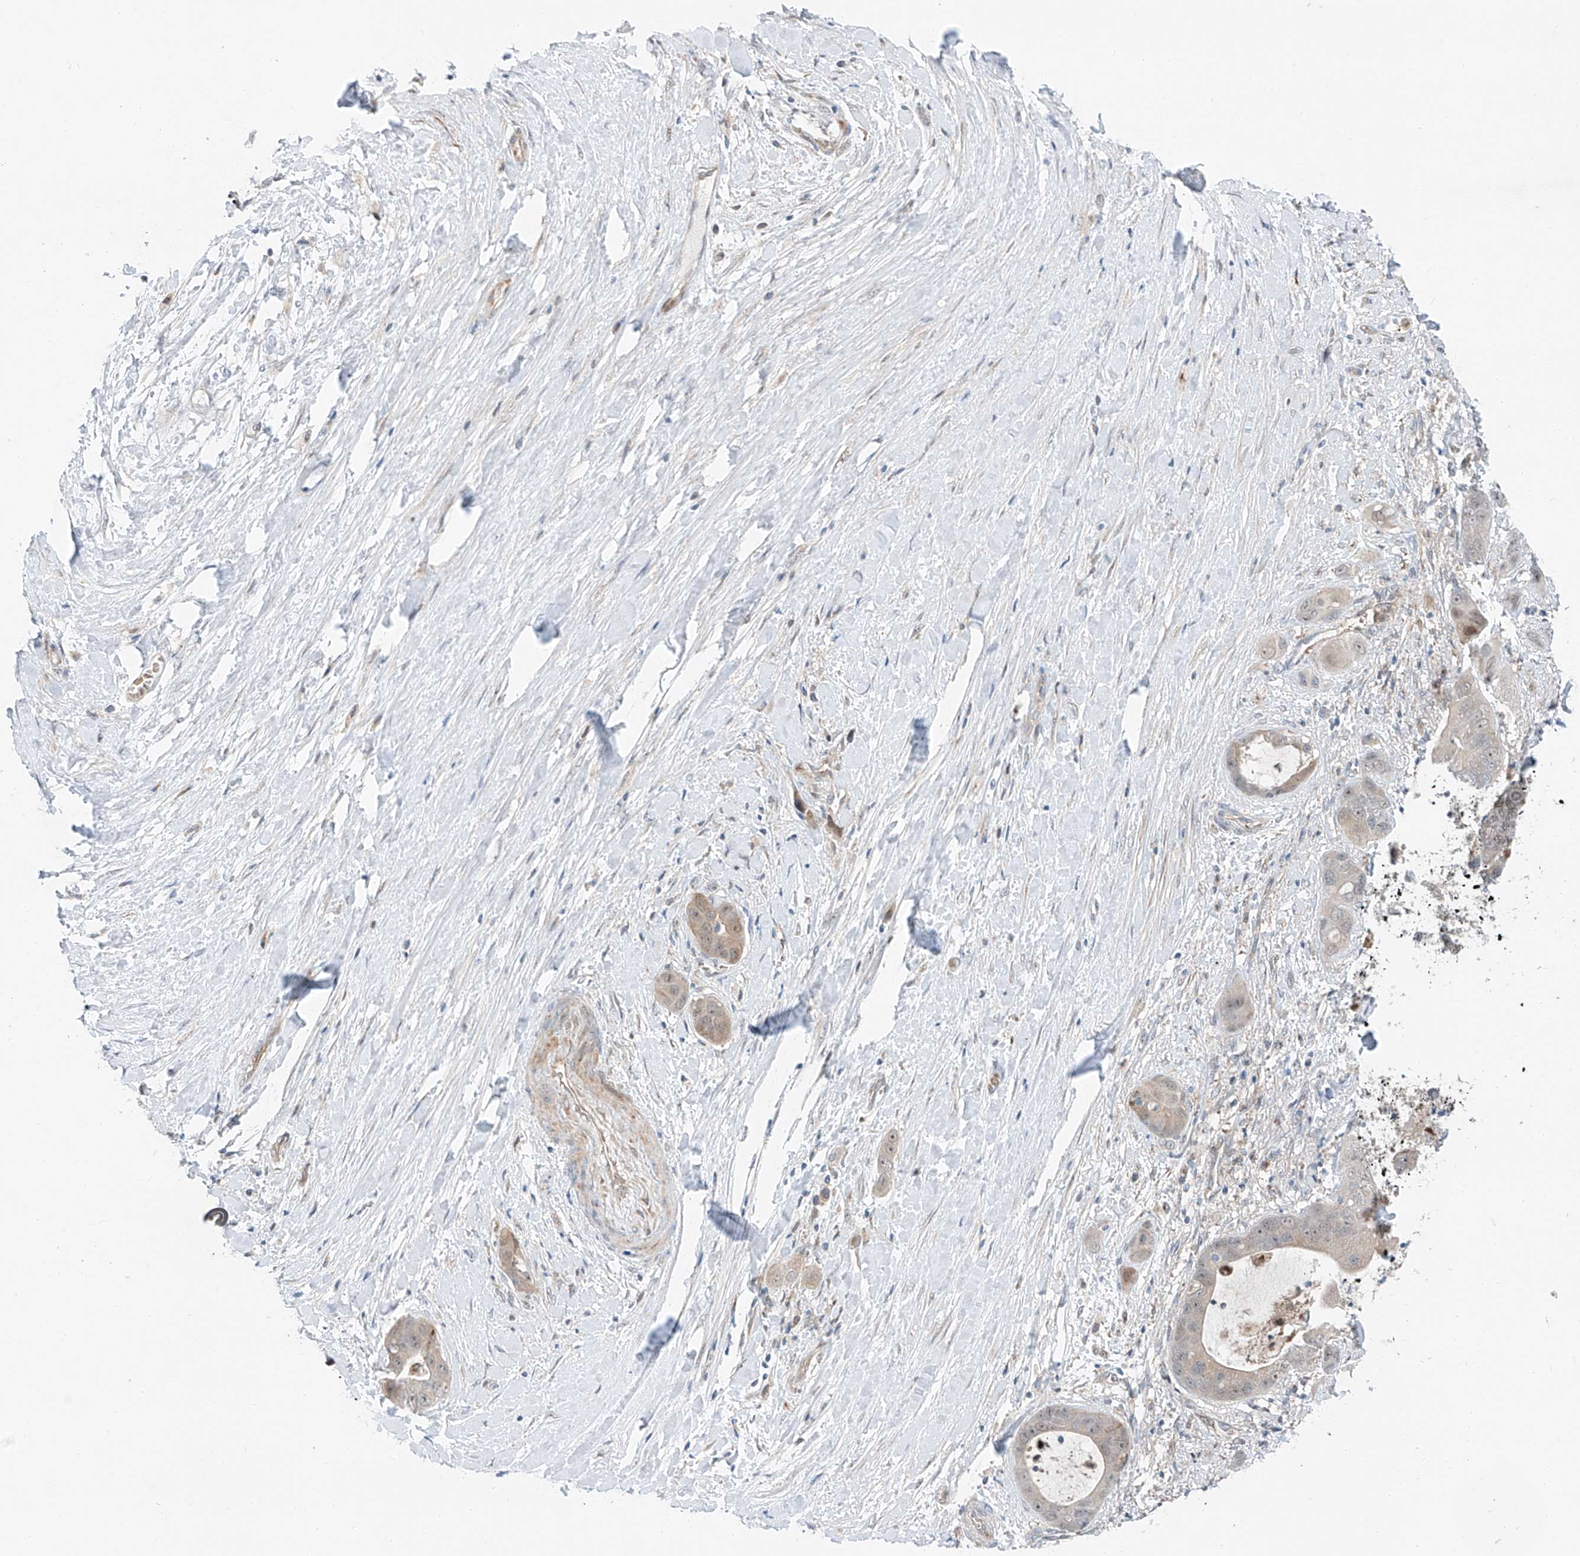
{"staining": {"intensity": "weak", "quantity": "<25%", "location": "cytoplasmic/membranous,nuclear"}, "tissue": "liver cancer", "cell_type": "Tumor cells", "image_type": "cancer", "snomed": [{"axis": "morphology", "description": "Cholangiocarcinoma"}, {"axis": "topography", "description": "Liver"}], "caption": "There is no significant staining in tumor cells of cholangiocarcinoma (liver).", "gene": "CLDND1", "patient": {"sex": "female", "age": 52}}